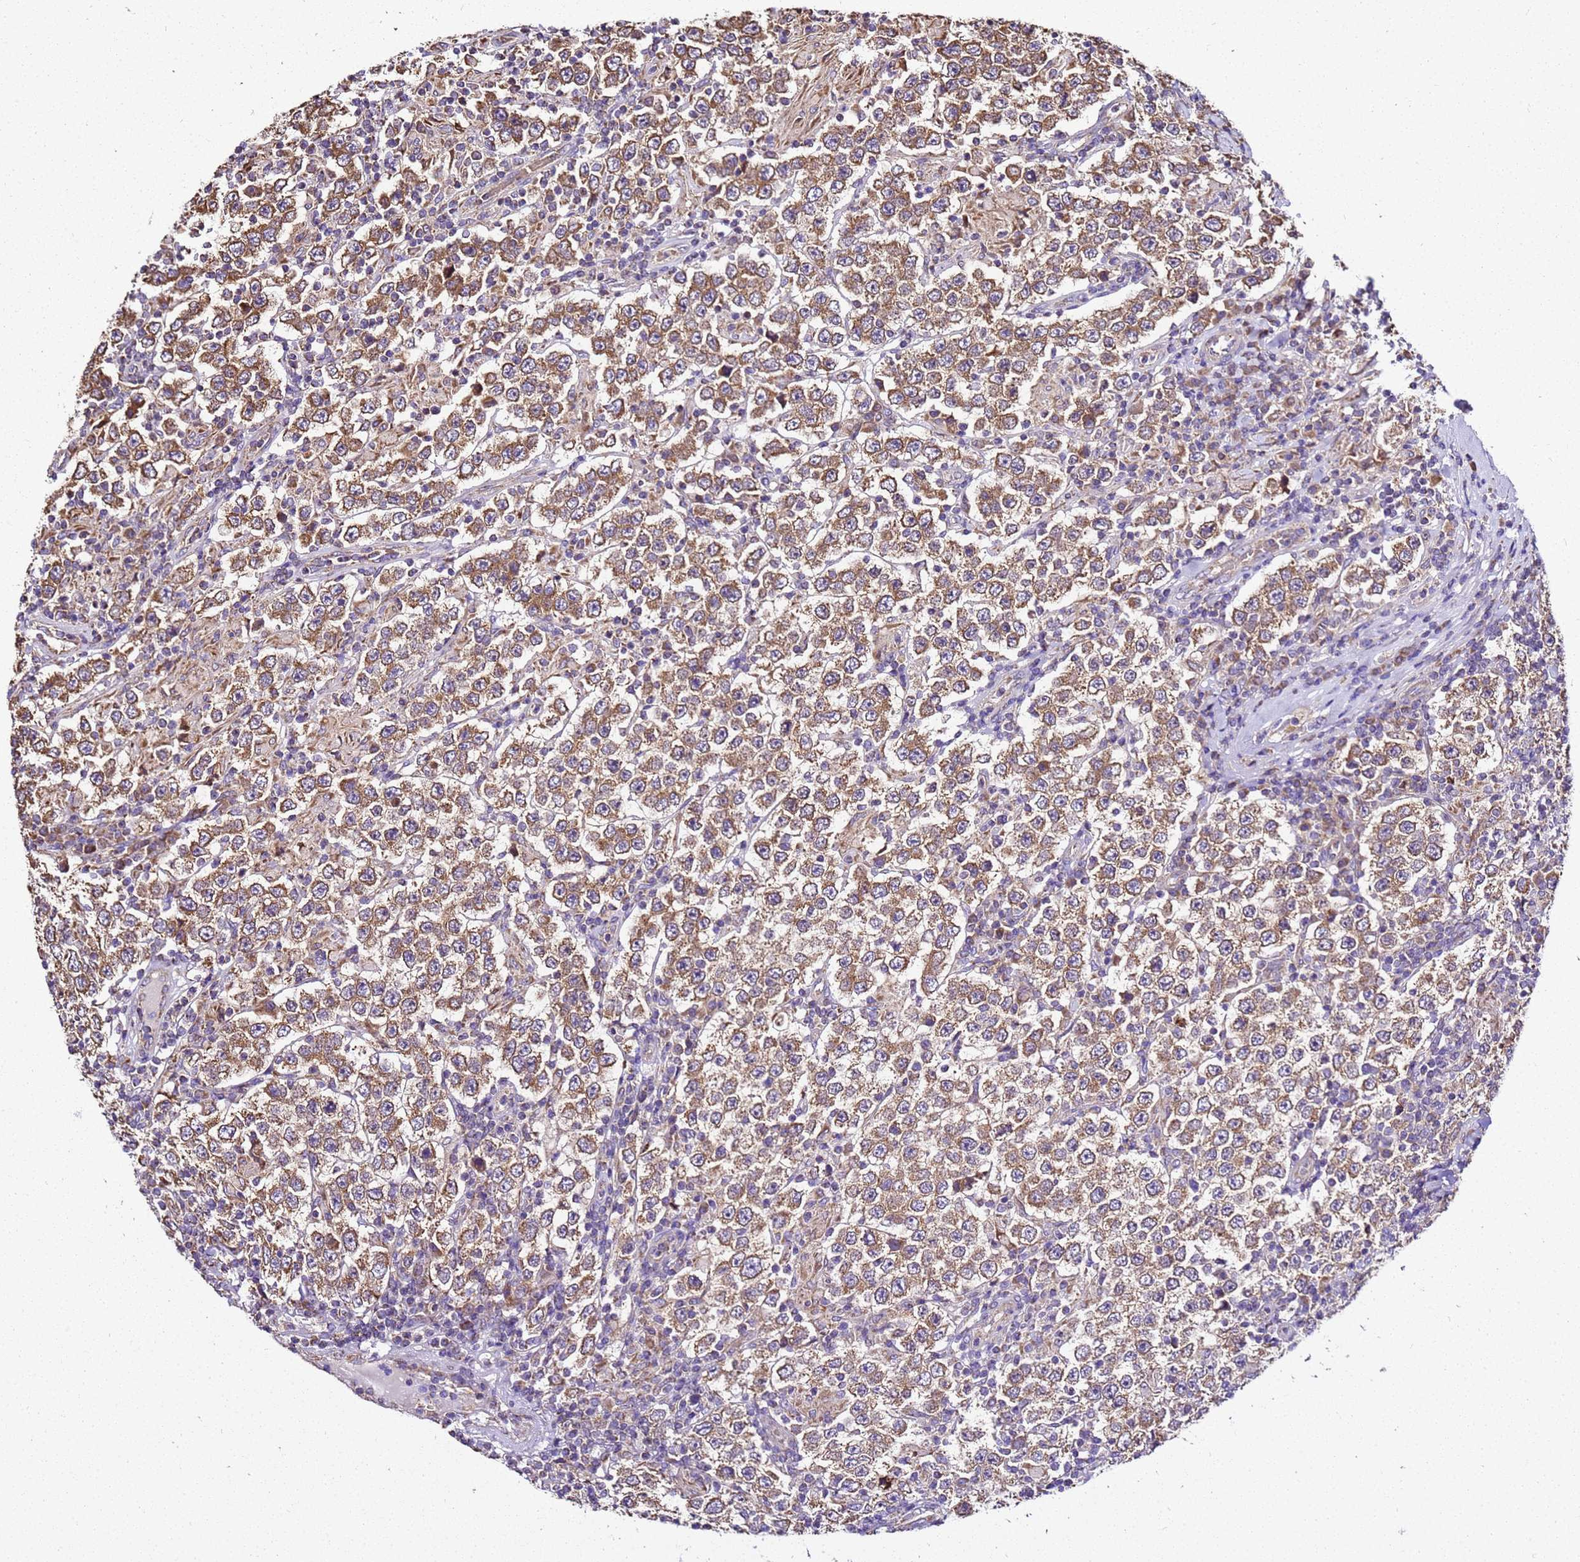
{"staining": {"intensity": "strong", "quantity": ">75%", "location": "cytoplasmic/membranous"}, "tissue": "testis cancer", "cell_type": "Tumor cells", "image_type": "cancer", "snomed": [{"axis": "morphology", "description": "Normal tissue, NOS"}, {"axis": "morphology", "description": "Urothelial carcinoma, High grade"}, {"axis": "morphology", "description": "Seminoma, NOS"}, {"axis": "morphology", "description": "Carcinoma, Embryonal, NOS"}, {"axis": "topography", "description": "Urinary bladder"}, {"axis": "topography", "description": "Testis"}], "caption": "Immunohistochemical staining of human testis cancer (embryonal carcinoma) exhibits high levels of strong cytoplasmic/membranous positivity in approximately >75% of tumor cells.", "gene": "LRRIQ1", "patient": {"sex": "male", "age": 41}}